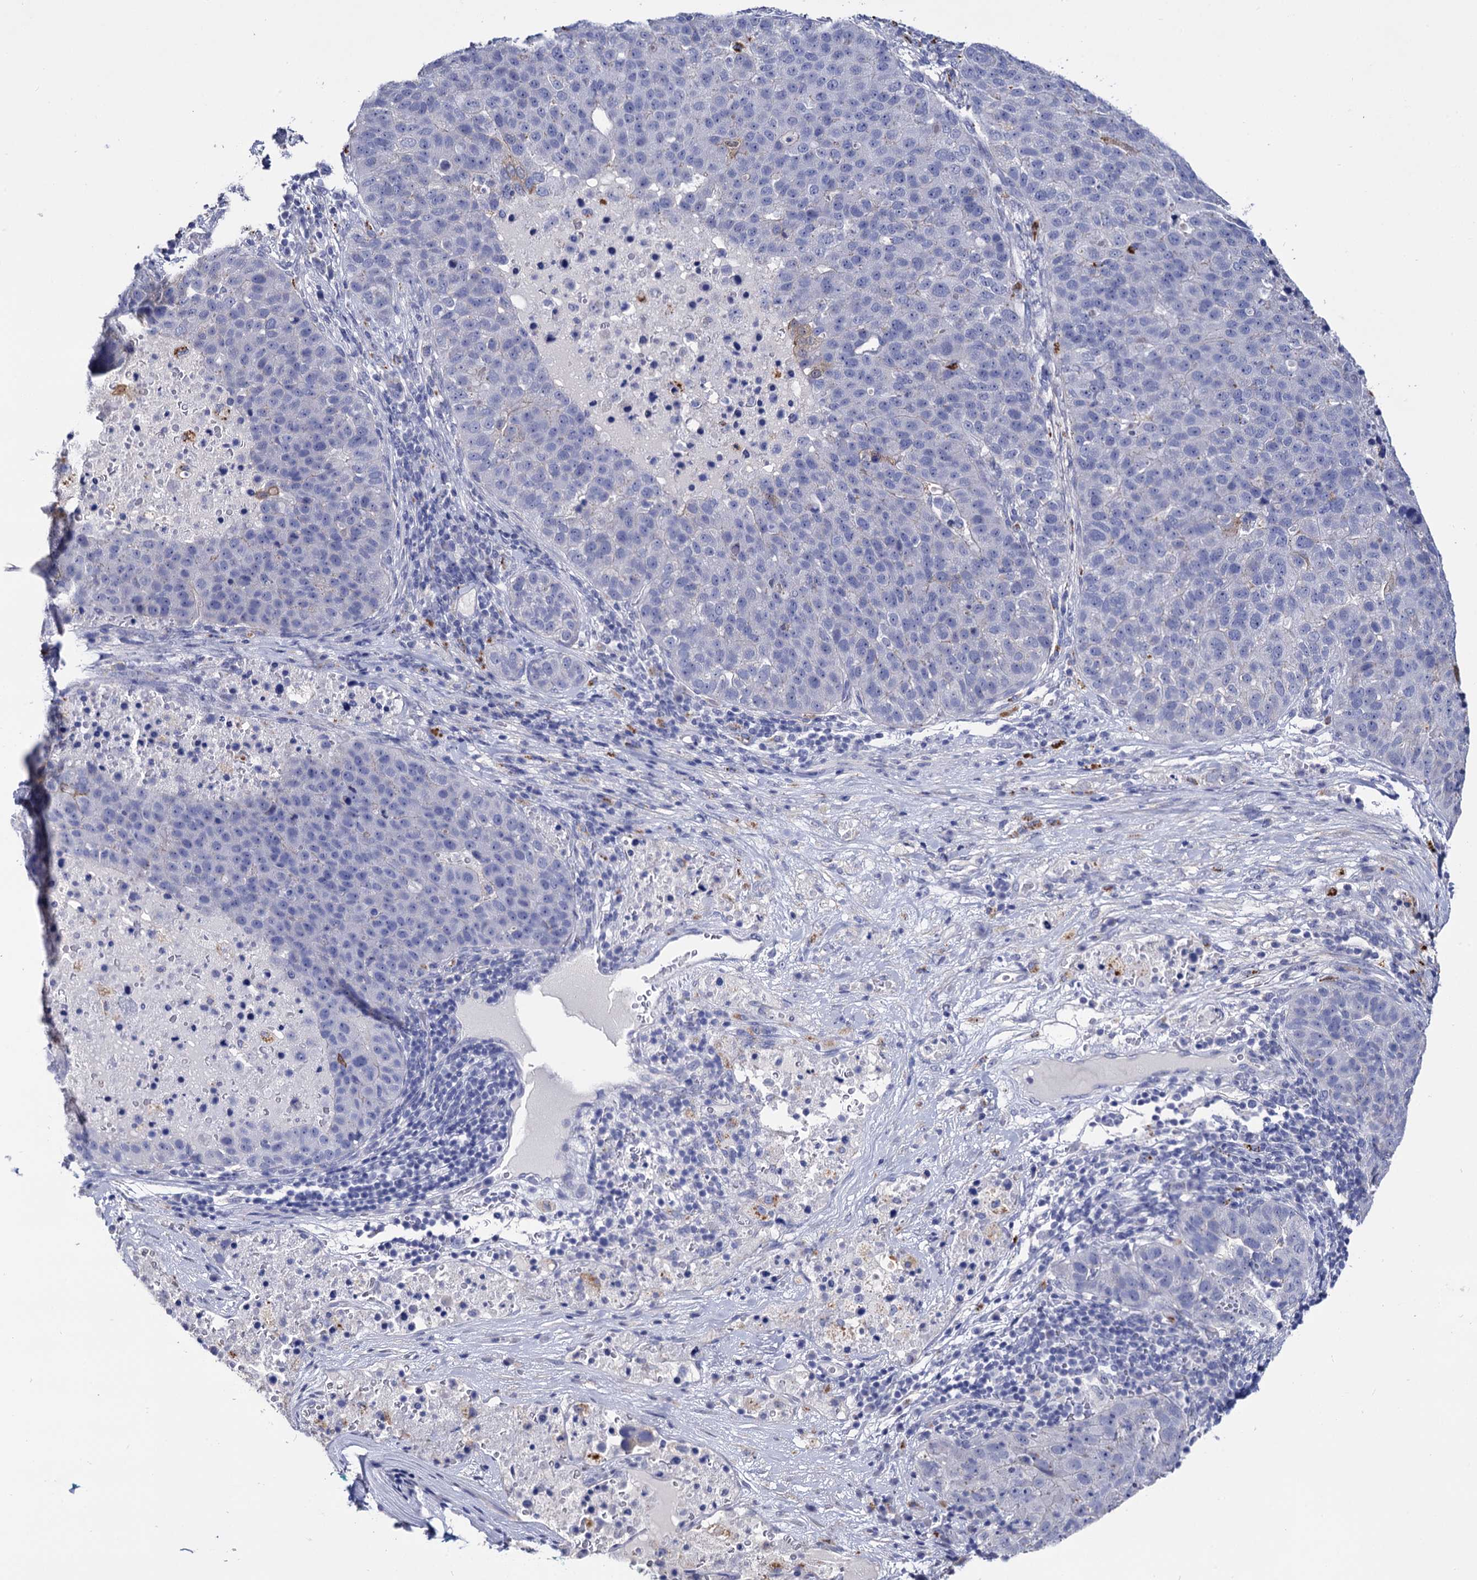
{"staining": {"intensity": "negative", "quantity": "none", "location": "none"}, "tissue": "pancreatic cancer", "cell_type": "Tumor cells", "image_type": "cancer", "snomed": [{"axis": "morphology", "description": "Adenocarcinoma, NOS"}, {"axis": "topography", "description": "Pancreas"}], "caption": "Pancreatic cancer (adenocarcinoma) stained for a protein using immunohistochemistry demonstrates no staining tumor cells.", "gene": "MICAL2", "patient": {"sex": "female", "age": 61}}